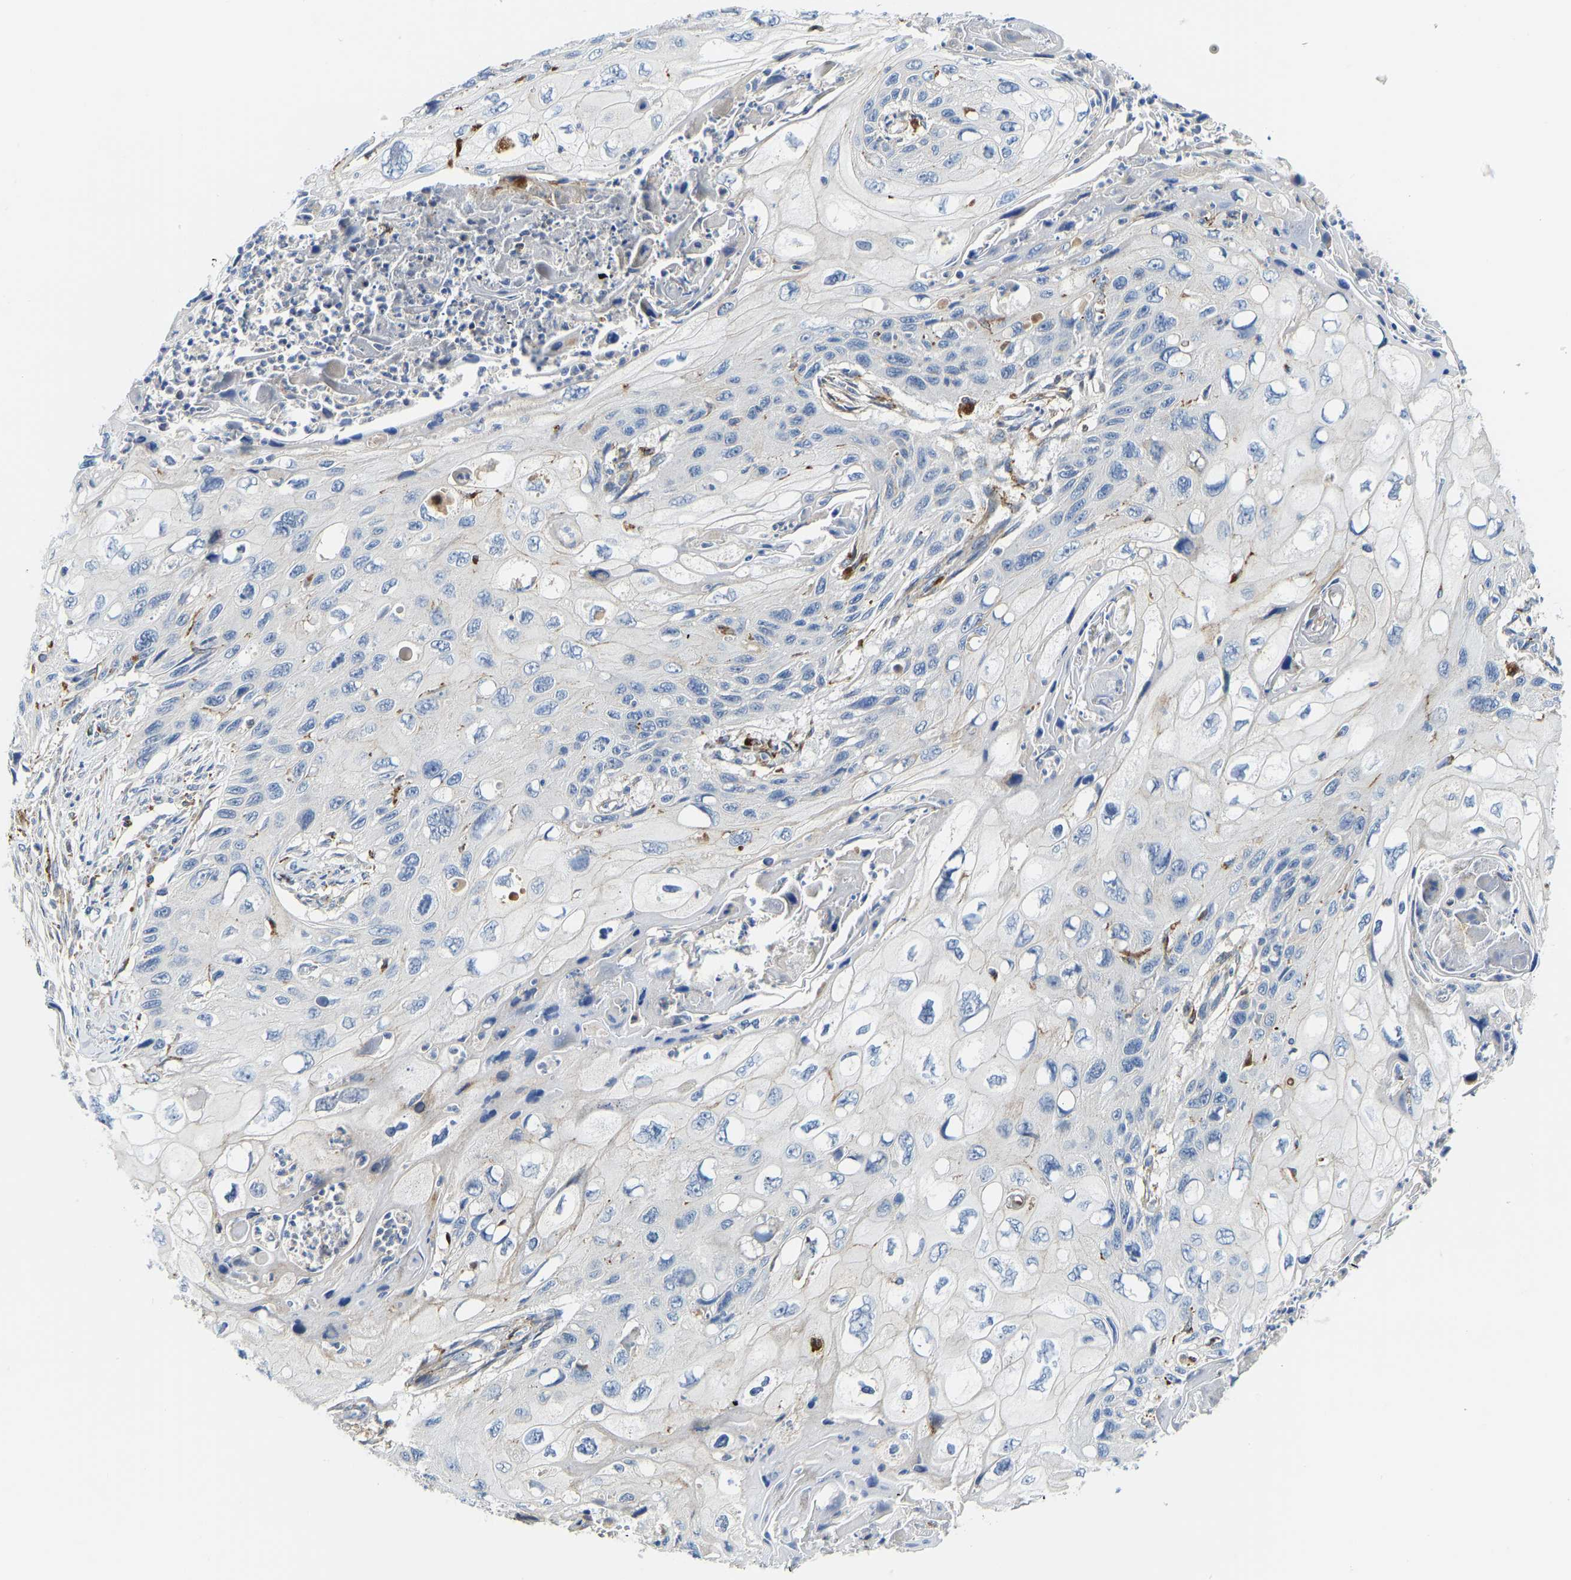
{"staining": {"intensity": "negative", "quantity": "none", "location": "none"}, "tissue": "cervical cancer", "cell_type": "Tumor cells", "image_type": "cancer", "snomed": [{"axis": "morphology", "description": "Squamous cell carcinoma, NOS"}, {"axis": "topography", "description": "Cervix"}], "caption": "A high-resolution photomicrograph shows immunohistochemistry staining of cervical cancer, which shows no significant positivity in tumor cells.", "gene": "ATP6V1E1", "patient": {"sex": "female", "age": 70}}